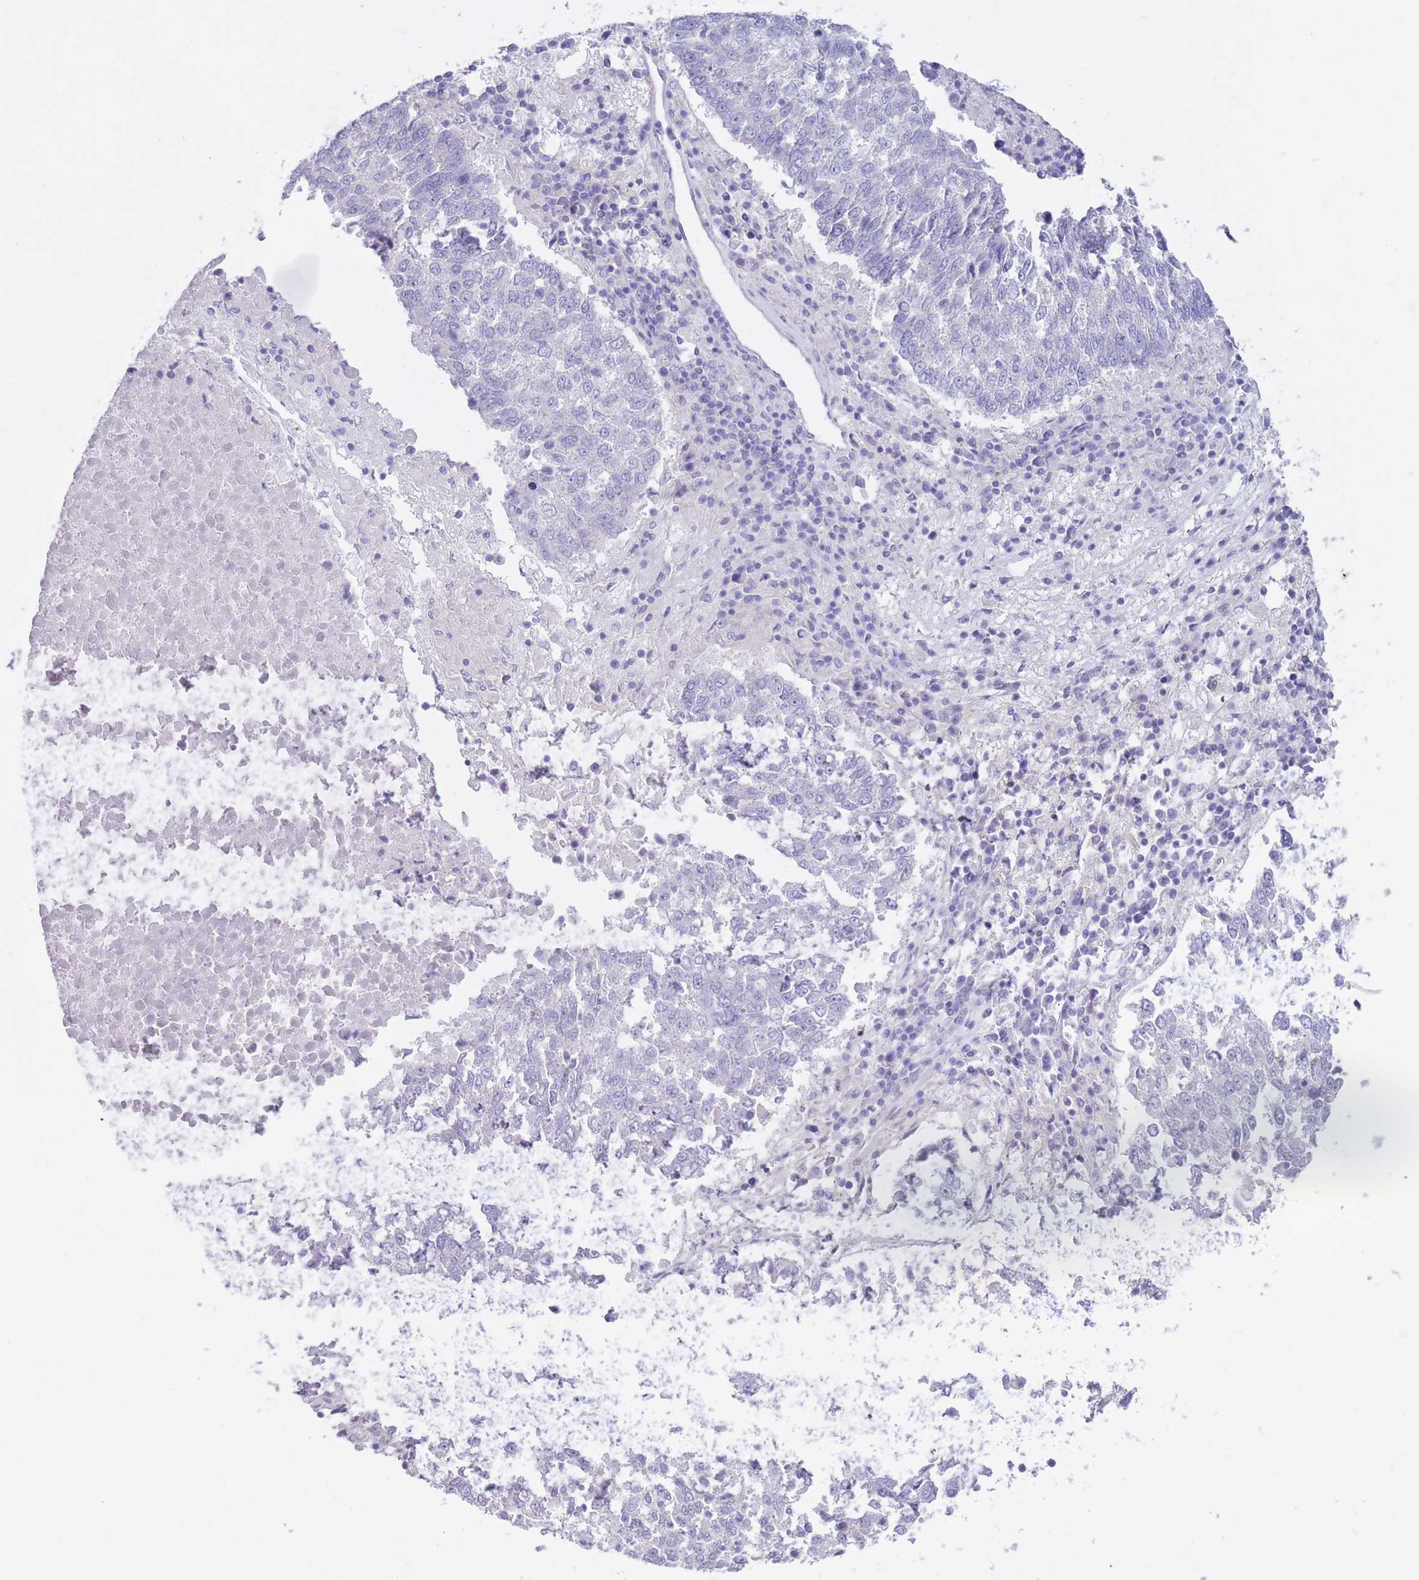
{"staining": {"intensity": "negative", "quantity": "none", "location": "none"}, "tissue": "lung cancer", "cell_type": "Tumor cells", "image_type": "cancer", "snomed": [{"axis": "morphology", "description": "Squamous cell carcinoma, NOS"}, {"axis": "topography", "description": "Lung"}], "caption": "IHC photomicrograph of lung cancer stained for a protein (brown), which shows no expression in tumor cells. (Brightfield microscopy of DAB immunohistochemistry at high magnification).", "gene": "SNX6", "patient": {"sex": "male", "age": 73}}